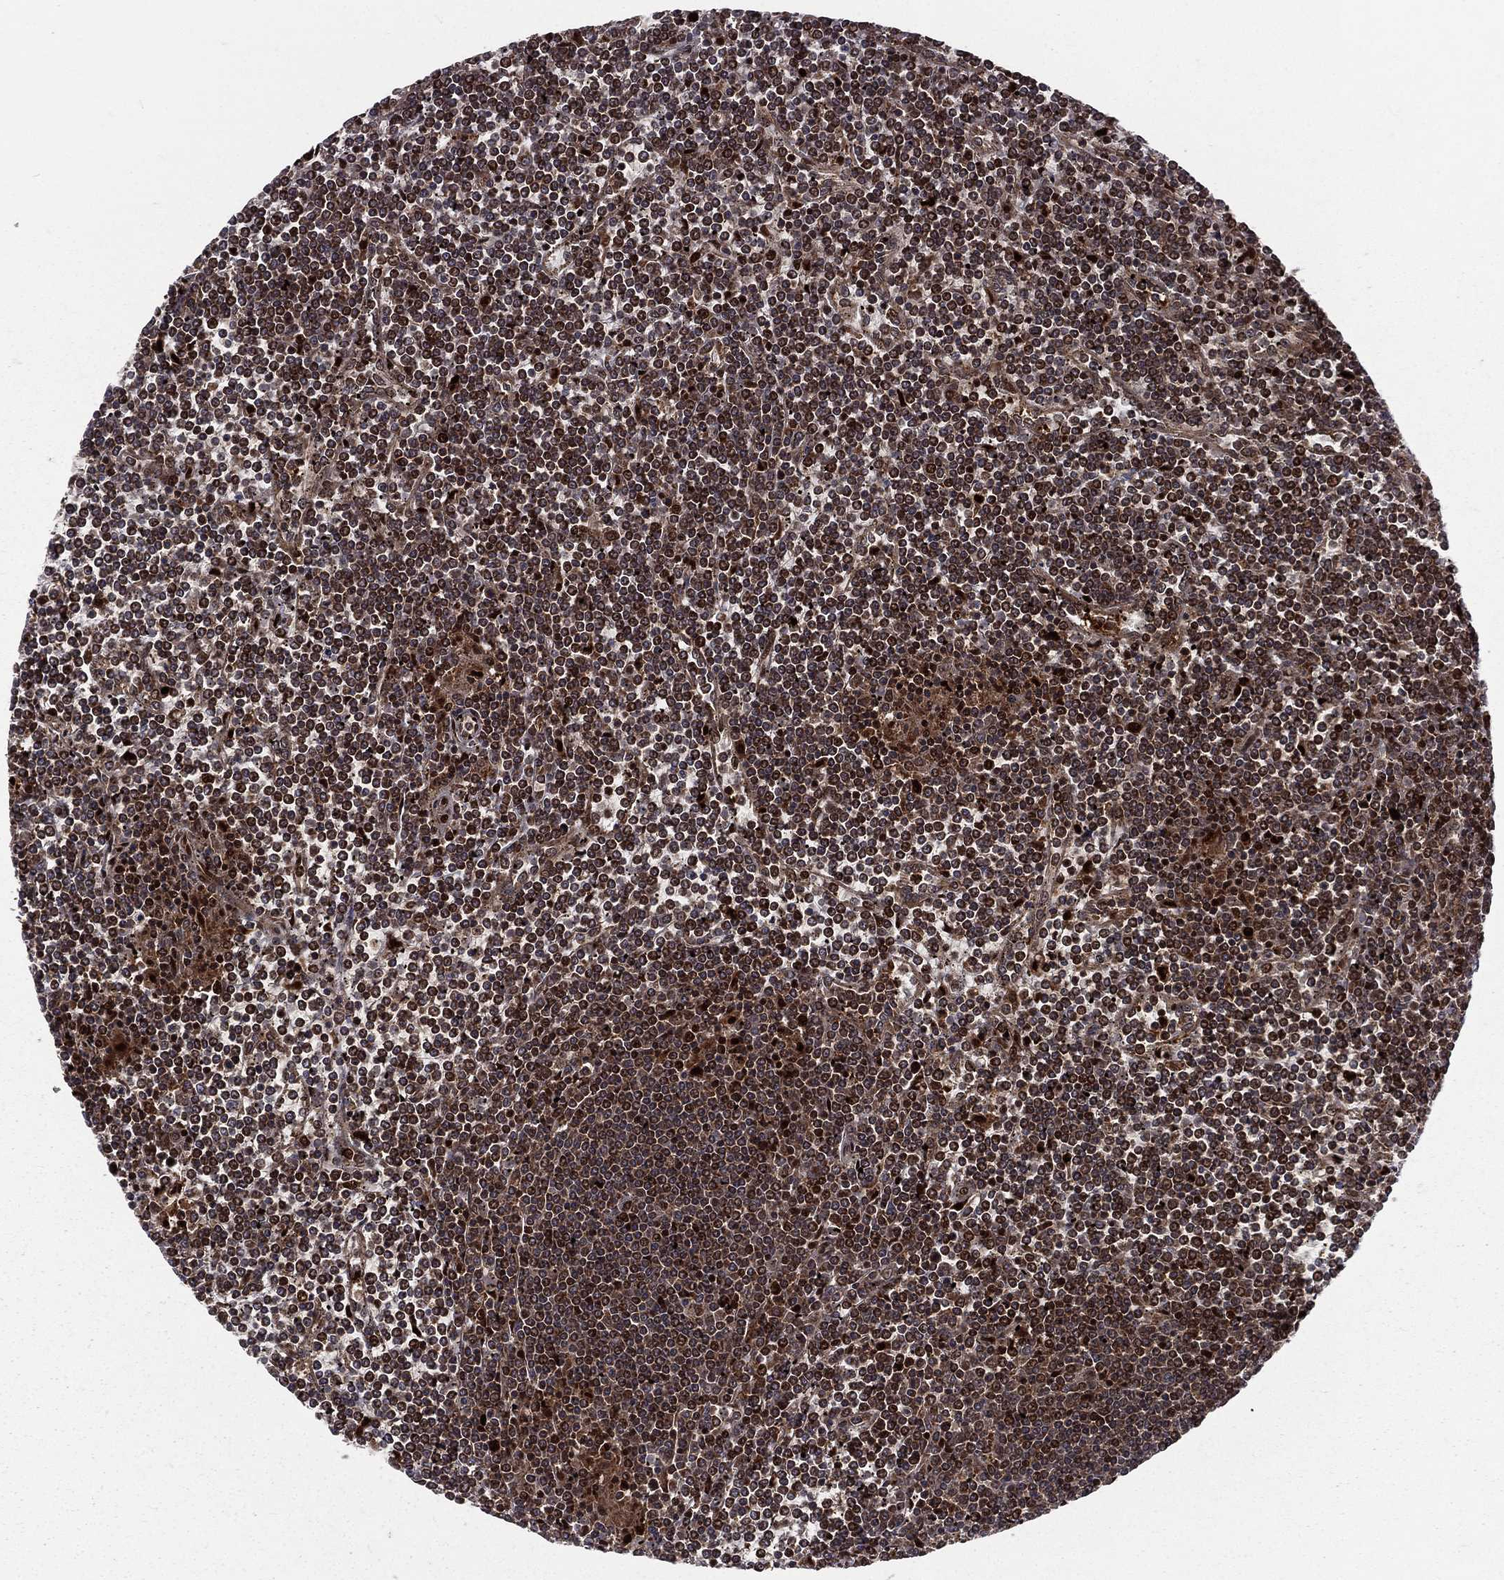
{"staining": {"intensity": "strong", "quantity": ">75%", "location": "cytoplasmic/membranous,nuclear"}, "tissue": "lymphoma", "cell_type": "Tumor cells", "image_type": "cancer", "snomed": [{"axis": "morphology", "description": "Malignant lymphoma, non-Hodgkin's type, Low grade"}, {"axis": "topography", "description": "Spleen"}], "caption": "A high-resolution image shows immunohistochemistry staining of low-grade malignant lymphoma, non-Hodgkin's type, which shows strong cytoplasmic/membranous and nuclear staining in approximately >75% of tumor cells.", "gene": "MDM2", "patient": {"sex": "female", "age": 19}}